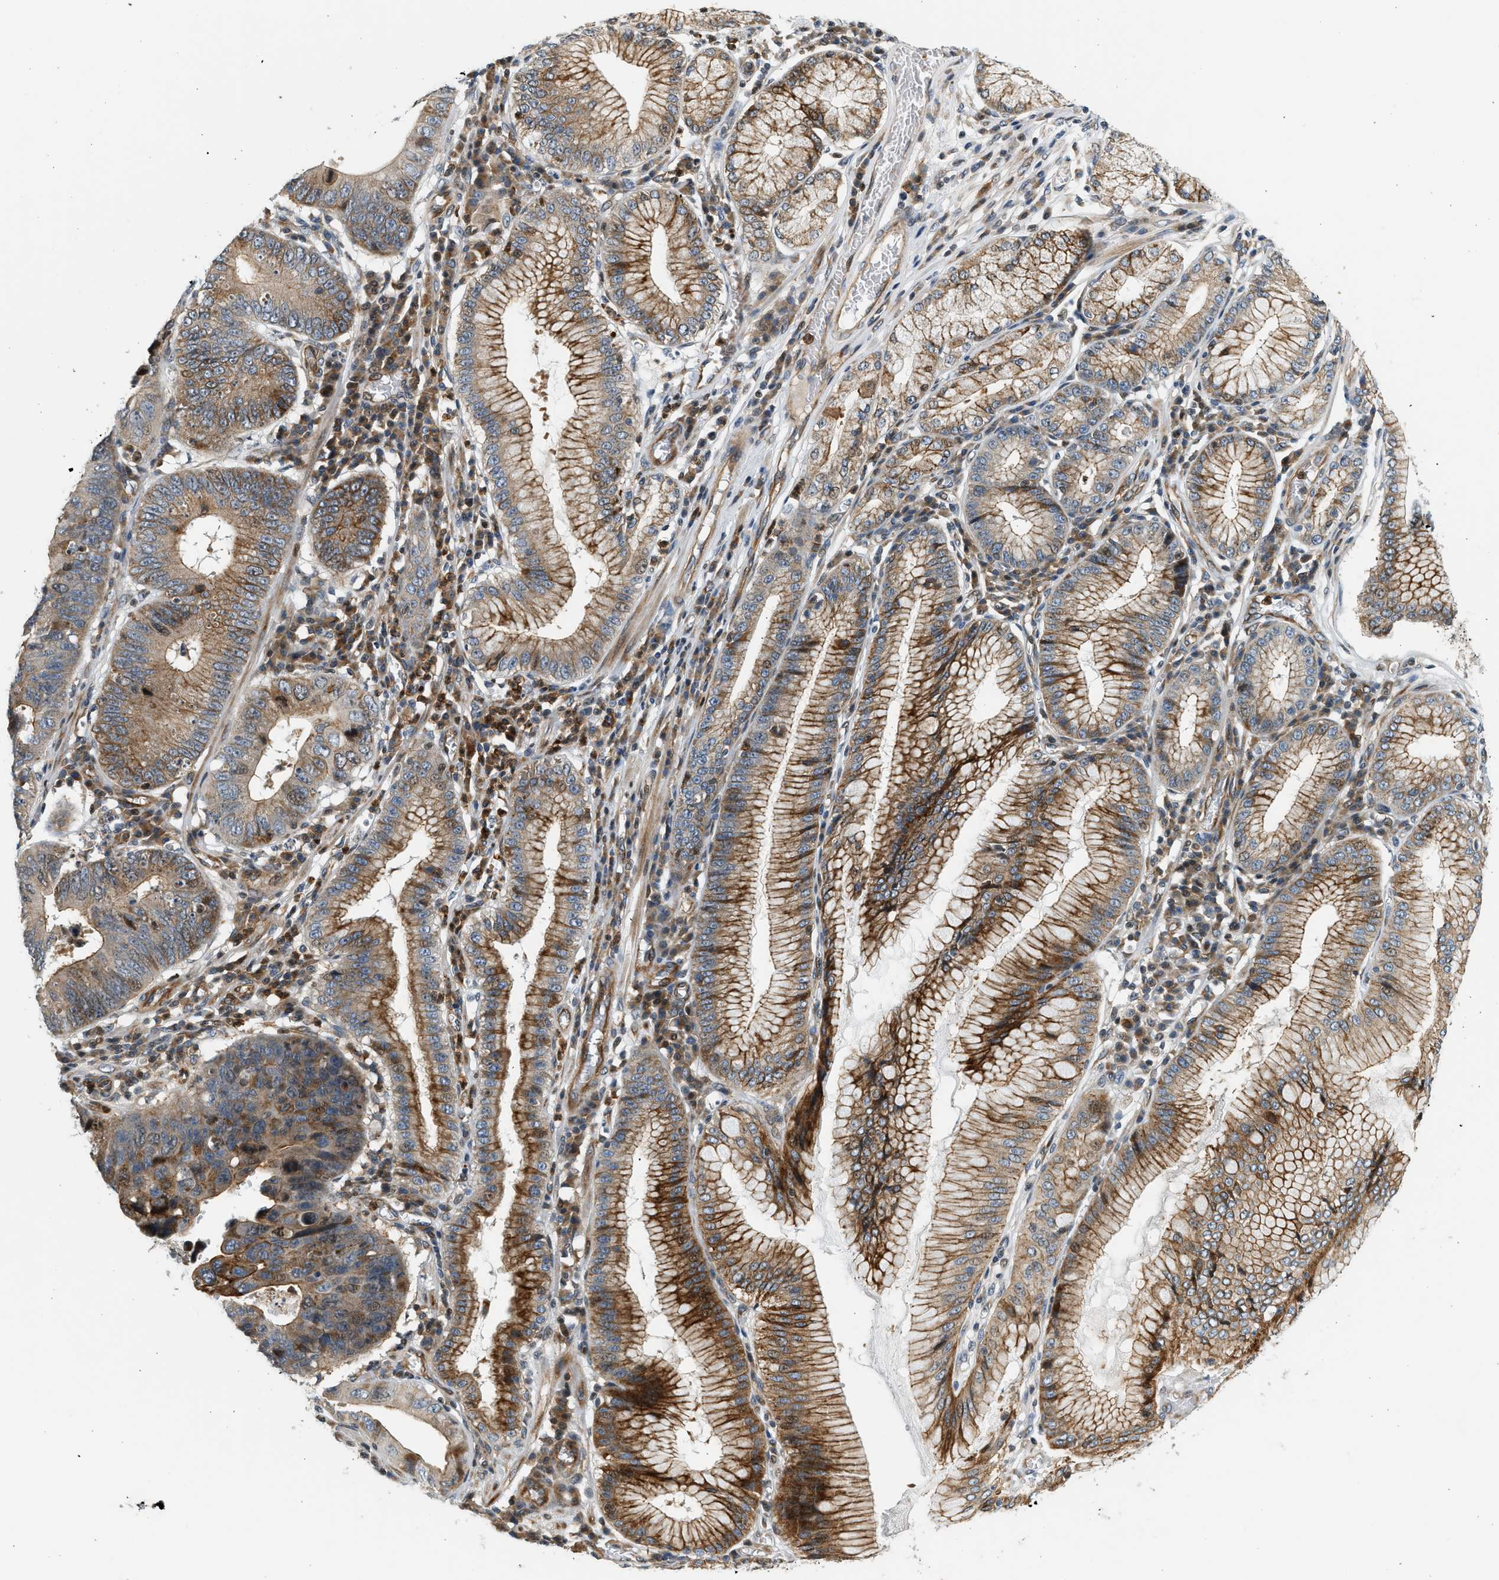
{"staining": {"intensity": "strong", "quantity": ">75%", "location": "cytoplasmic/membranous"}, "tissue": "stomach cancer", "cell_type": "Tumor cells", "image_type": "cancer", "snomed": [{"axis": "morphology", "description": "Adenocarcinoma, NOS"}, {"axis": "topography", "description": "Stomach"}], "caption": "This image exhibits stomach cancer (adenocarcinoma) stained with IHC to label a protein in brown. The cytoplasmic/membranous of tumor cells show strong positivity for the protein. Nuclei are counter-stained blue.", "gene": "NRSN2", "patient": {"sex": "male", "age": 59}}